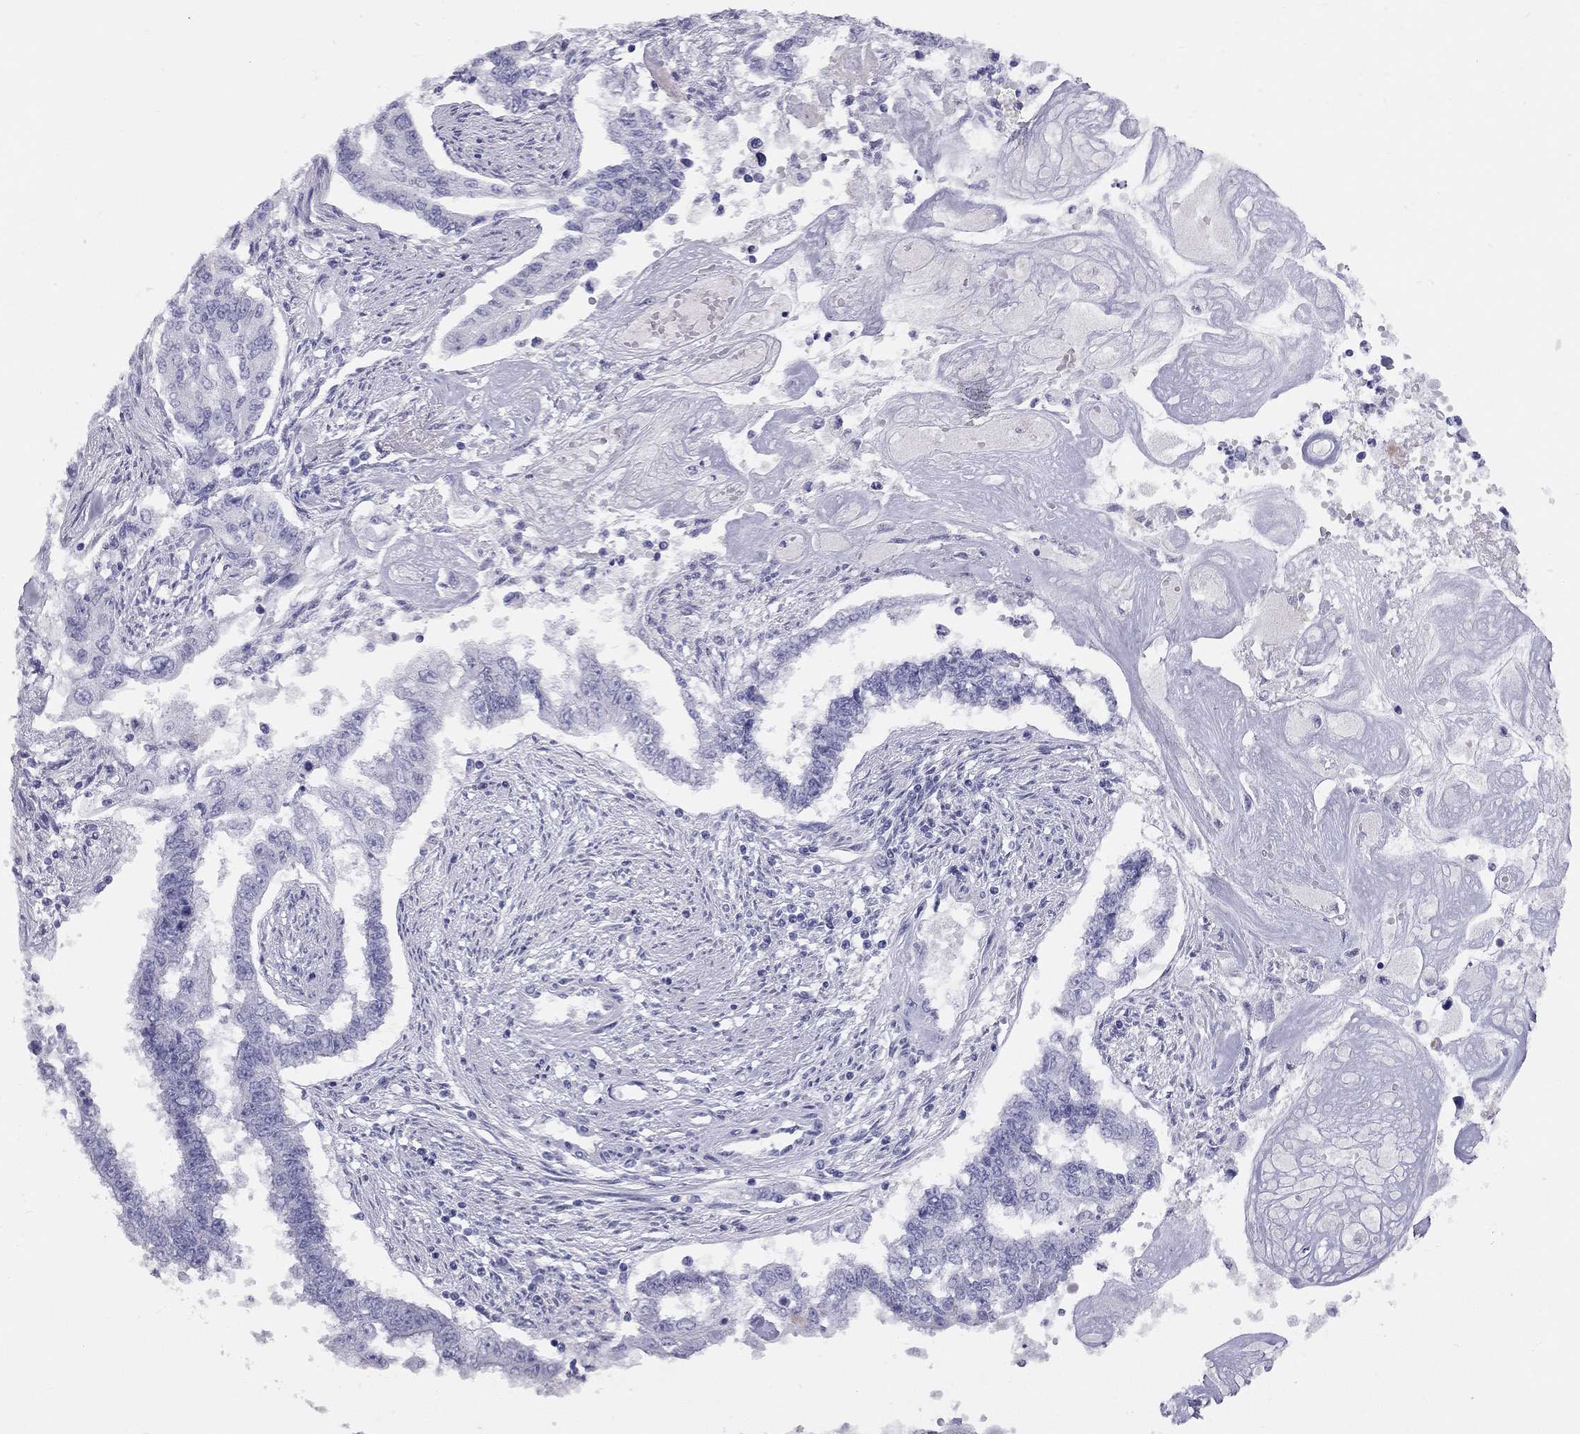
{"staining": {"intensity": "negative", "quantity": "none", "location": "none"}, "tissue": "endometrial cancer", "cell_type": "Tumor cells", "image_type": "cancer", "snomed": [{"axis": "morphology", "description": "Adenocarcinoma, NOS"}, {"axis": "topography", "description": "Uterus"}], "caption": "IHC photomicrograph of adenocarcinoma (endometrial) stained for a protein (brown), which demonstrates no staining in tumor cells.", "gene": "KLRG1", "patient": {"sex": "female", "age": 59}}